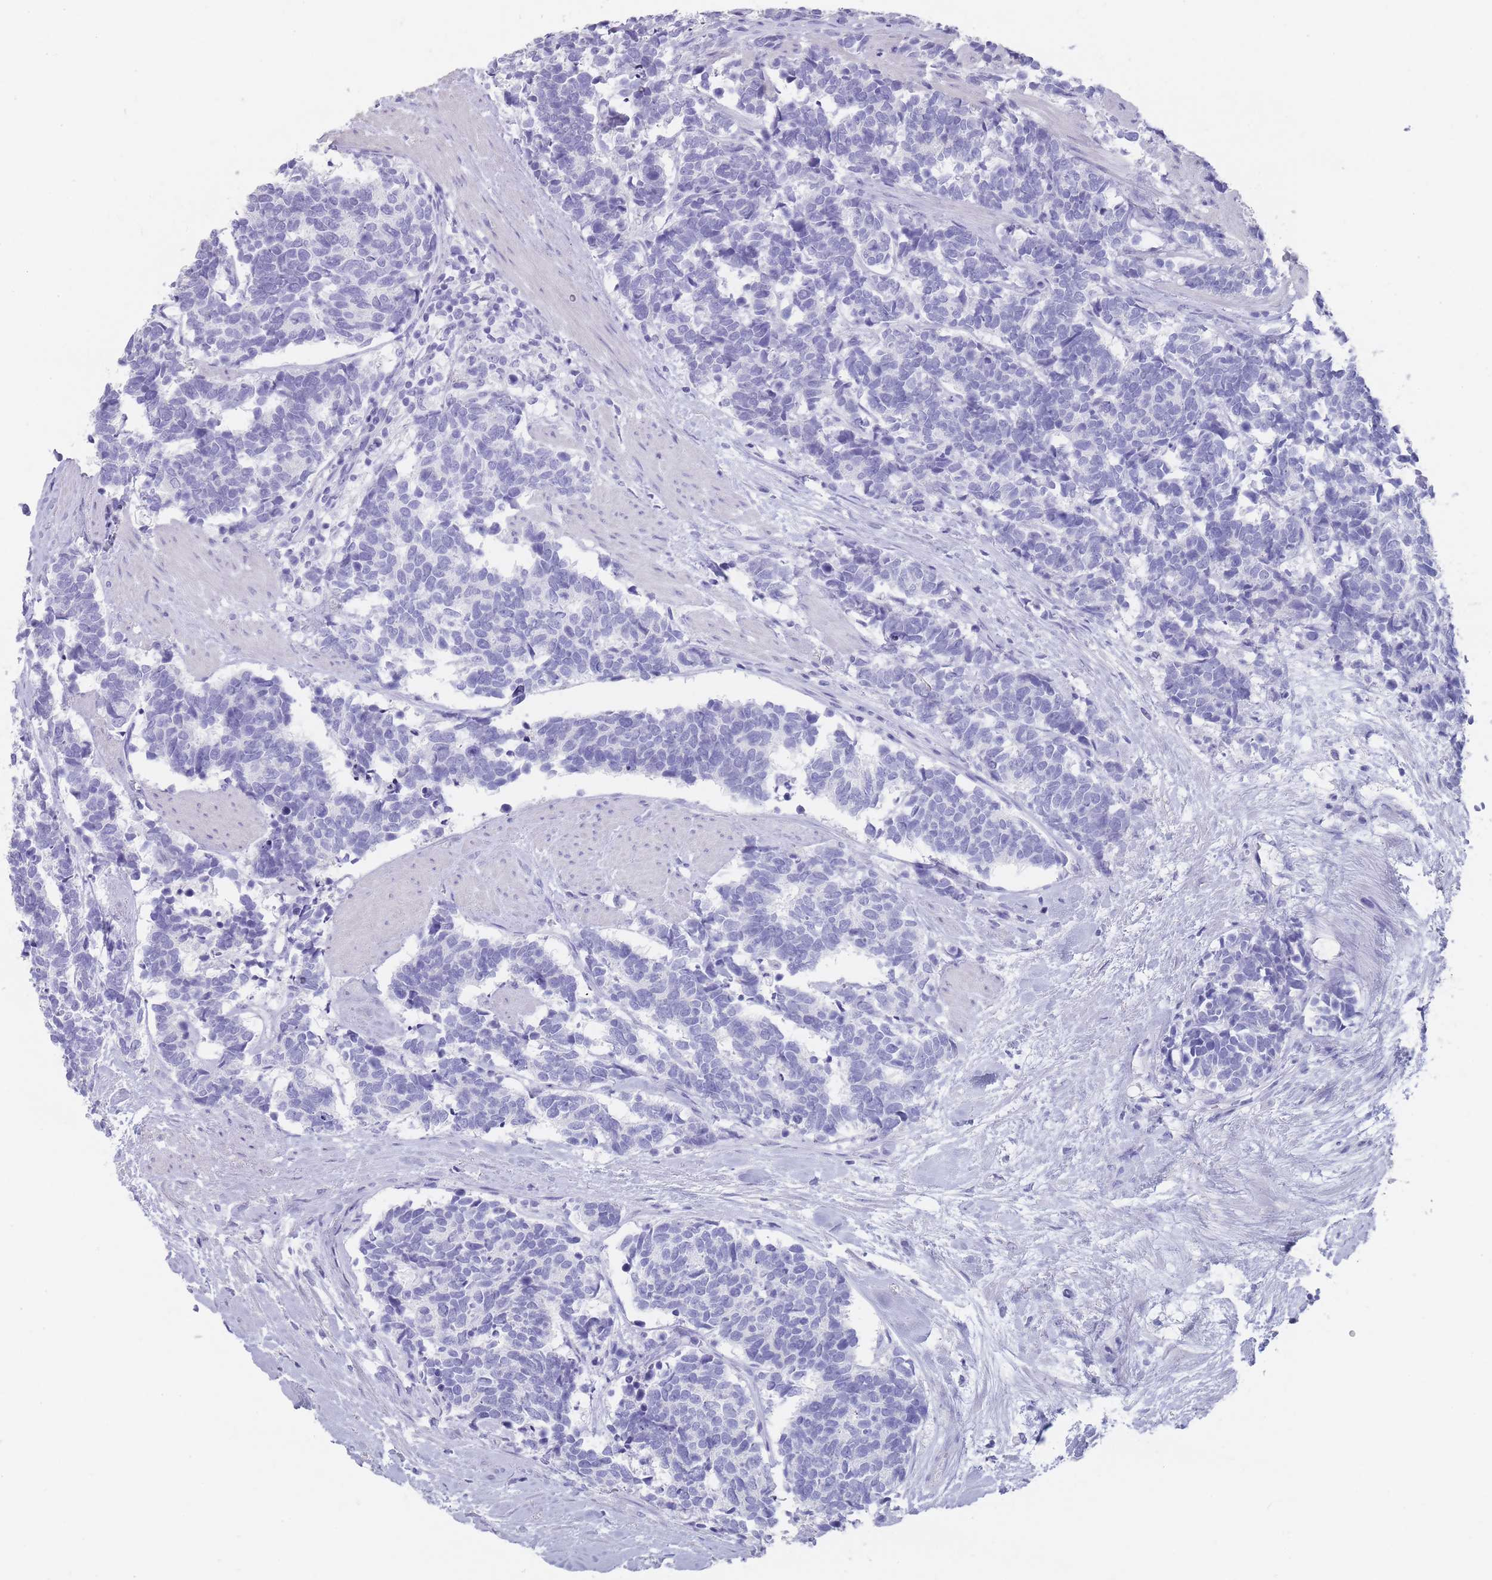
{"staining": {"intensity": "negative", "quantity": "none", "location": "none"}, "tissue": "carcinoid", "cell_type": "Tumor cells", "image_type": "cancer", "snomed": [{"axis": "morphology", "description": "Carcinoma, NOS"}, {"axis": "morphology", "description": "Carcinoid, malignant, NOS"}, {"axis": "topography", "description": "Prostate"}], "caption": "DAB (3,3'-diaminobenzidine) immunohistochemical staining of carcinoid (malignant) demonstrates no significant positivity in tumor cells. Nuclei are stained in blue.", "gene": "RAB2B", "patient": {"sex": "male", "age": 57}}